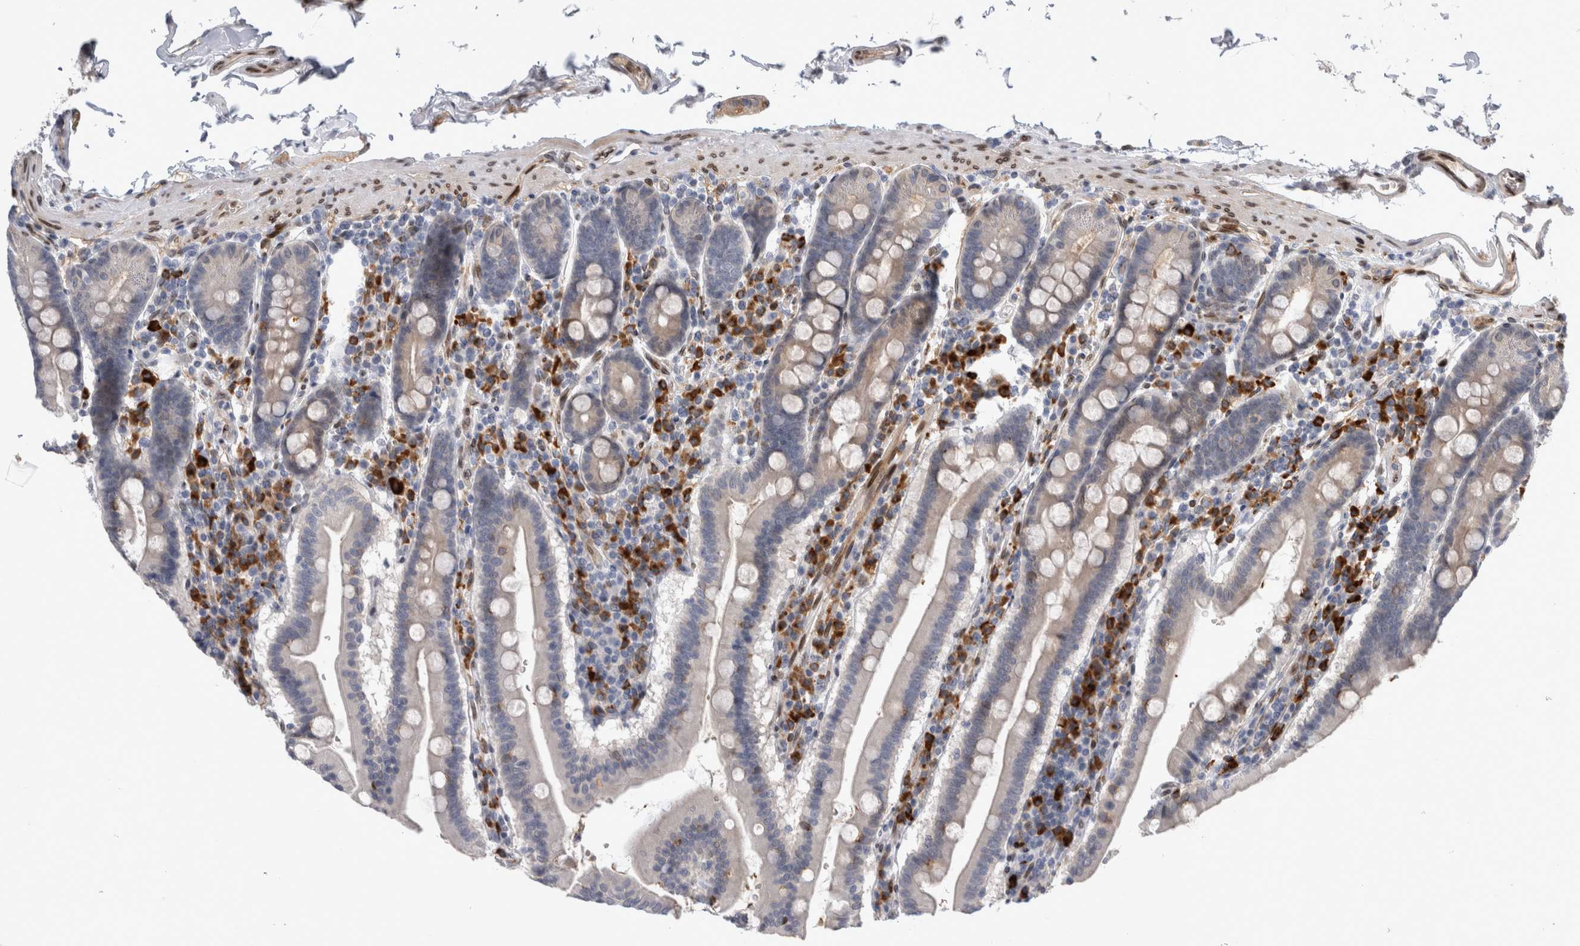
{"staining": {"intensity": "negative", "quantity": "none", "location": "none"}, "tissue": "duodenum", "cell_type": "Glandular cells", "image_type": "normal", "snomed": [{"axis": "morphology", "description": "Normal tissue, NOS"}, {"axis": "morphology", "description": "Adenocarcinoma, NOS"}, {"axis": "topography", "description": "Pancreas"}, {"axis": "topography", "description": "Duodenum"}], "caption": "This is an immunohistochemistry histopathology image of unremarkable human duodenum. There is no positivity in glandular cells.", "gene": "DMTN", "patient": {"sex": "male", "age": 50}}